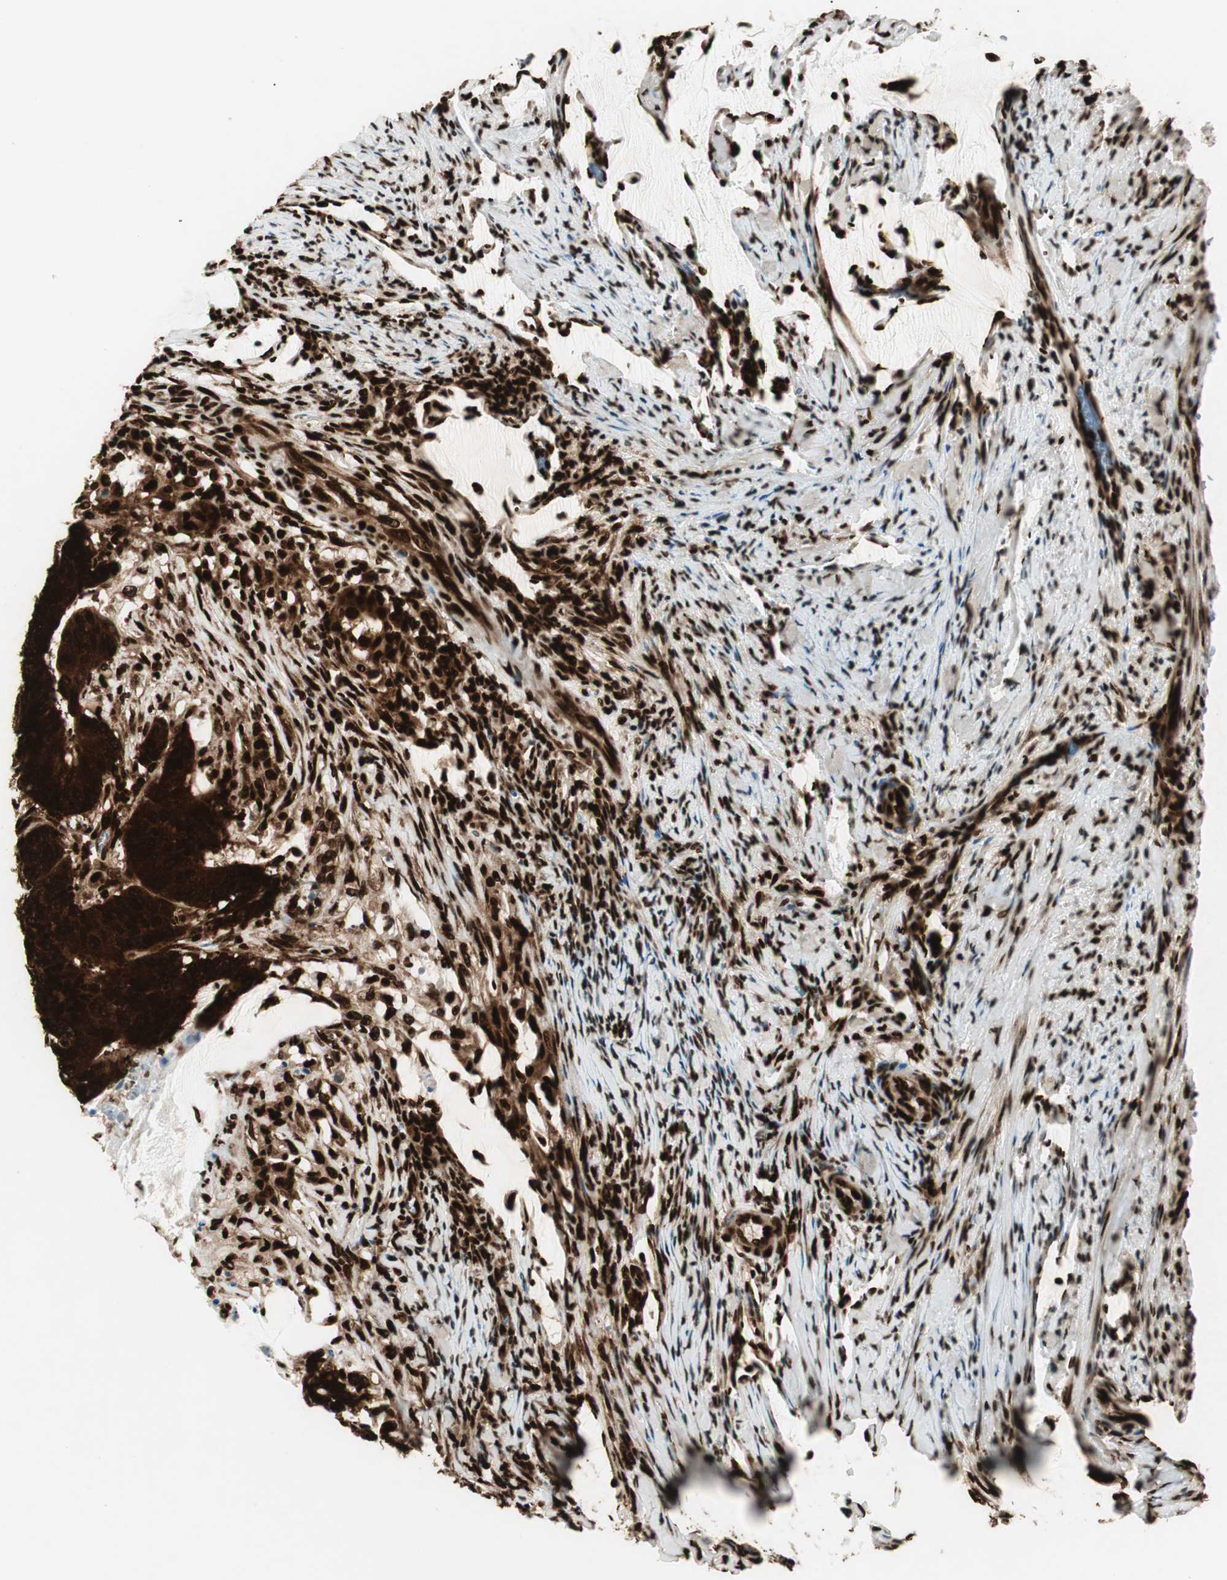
{"staining": {"intensity": "strong", "quantity": ">75%", "location": "cytoplasmic/membranous,nuclear"}, "tissue": "colorectal cancer", "cell_type": "Tumor cells", "image_type": "cancer", "snomed": [{"axis": "morphology", "description": "Adenocarcinoma, NOS"}, {"axis": "topography", "description": "Colon"}], "caption": "Tumor cells demonstrate high levels of strong cytoplasmic/membranous and nuclear positivity in approximately >75% of cells in human colorectal cancer.", "gene": "EWSR1", "patient": {"sex": "male", "age": 45}}